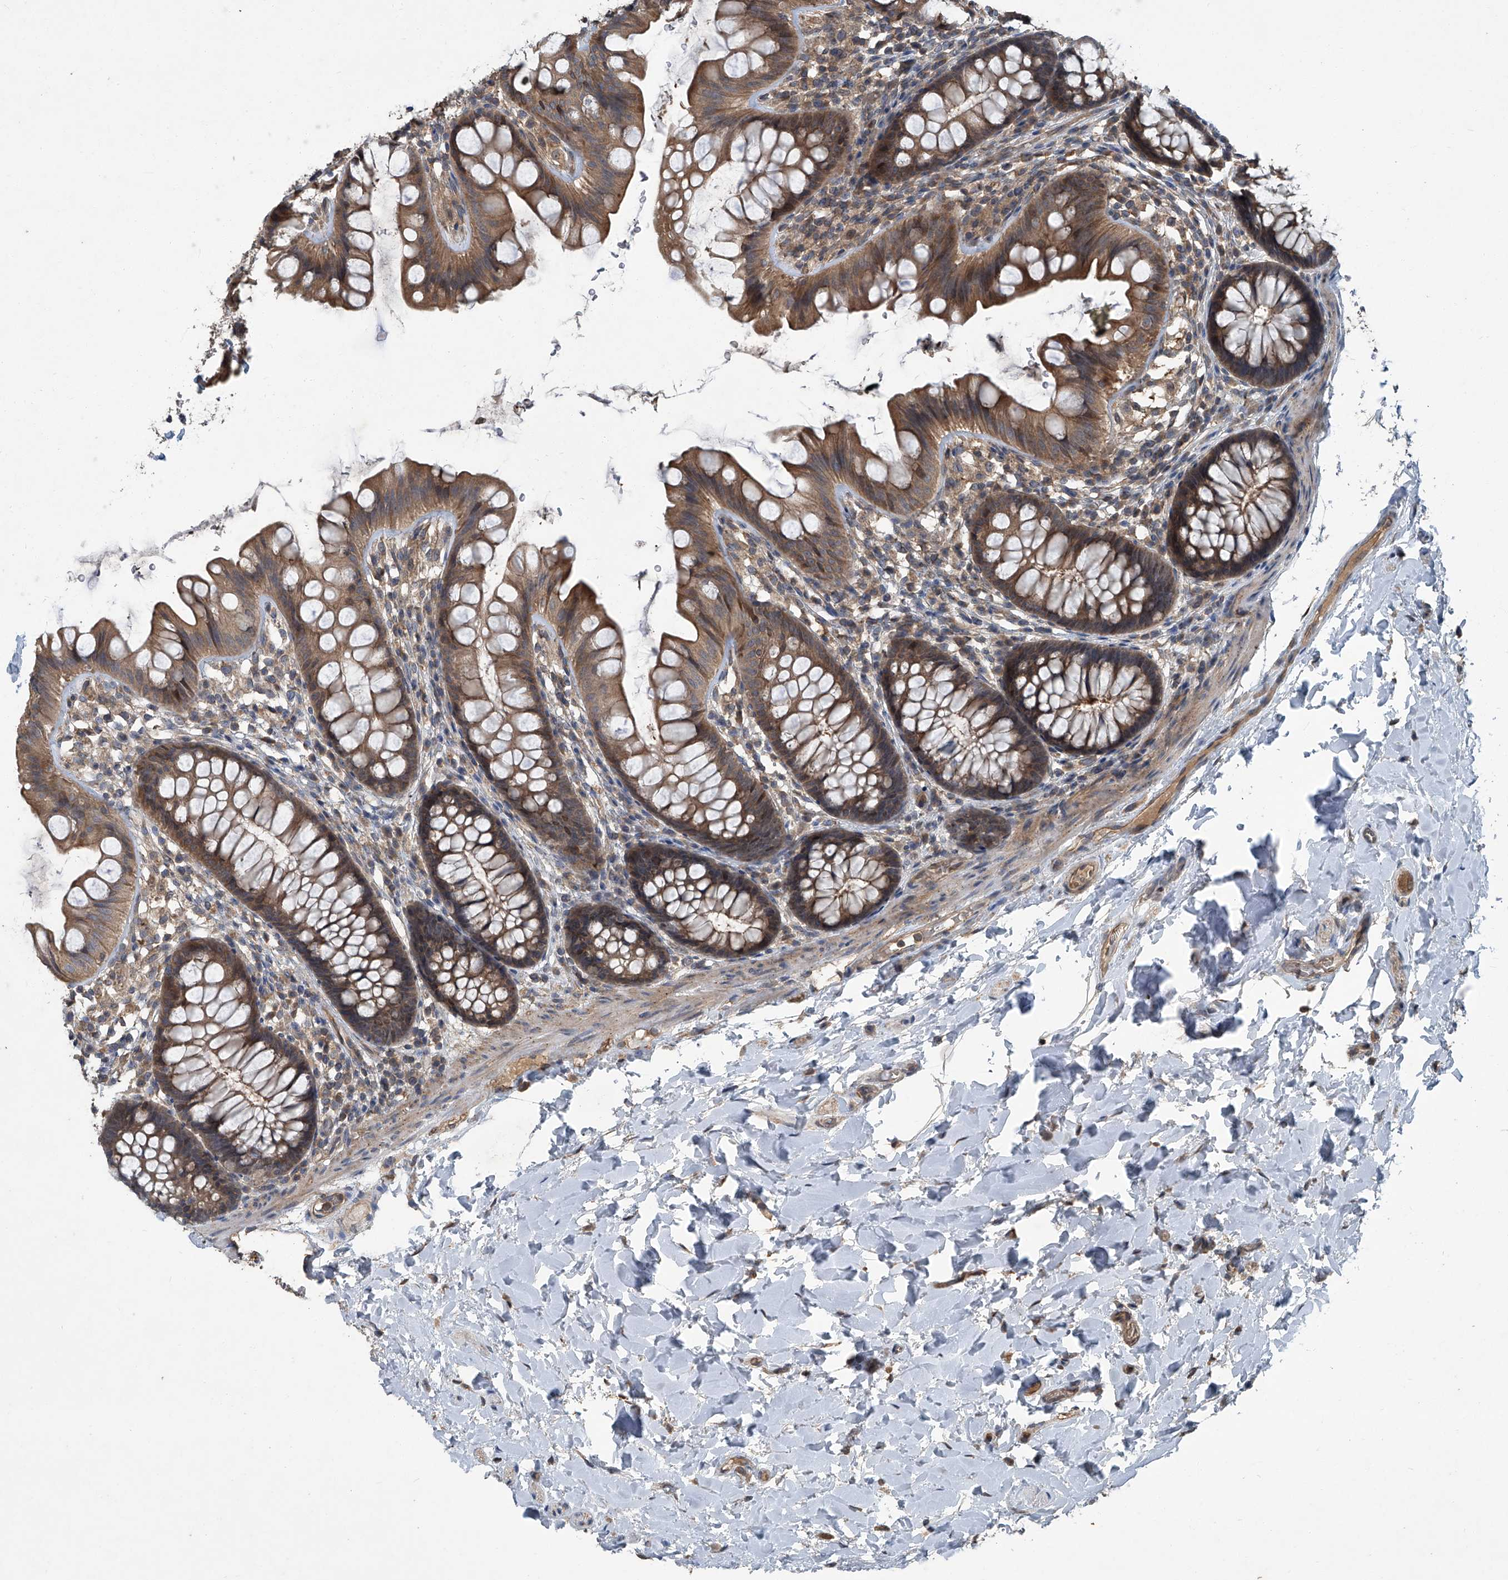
{"staining": {"intensity": "negative", "quantity": "none", "location": "none"}, "tissue": "colon", "cell_type": "Endothelial cells", "image_type": "normal", "snomed": [{"axis": "morphology", "description": "Normal tissue, NOS"}, {"axis": "topography", "description": "Colon"}], "caption": "An IHC image of normal colon is shown. There is no staining in endothelial cells of colon.", "gene": "ANKRD34A", "patient": {"sex": "female", "age": 62}}